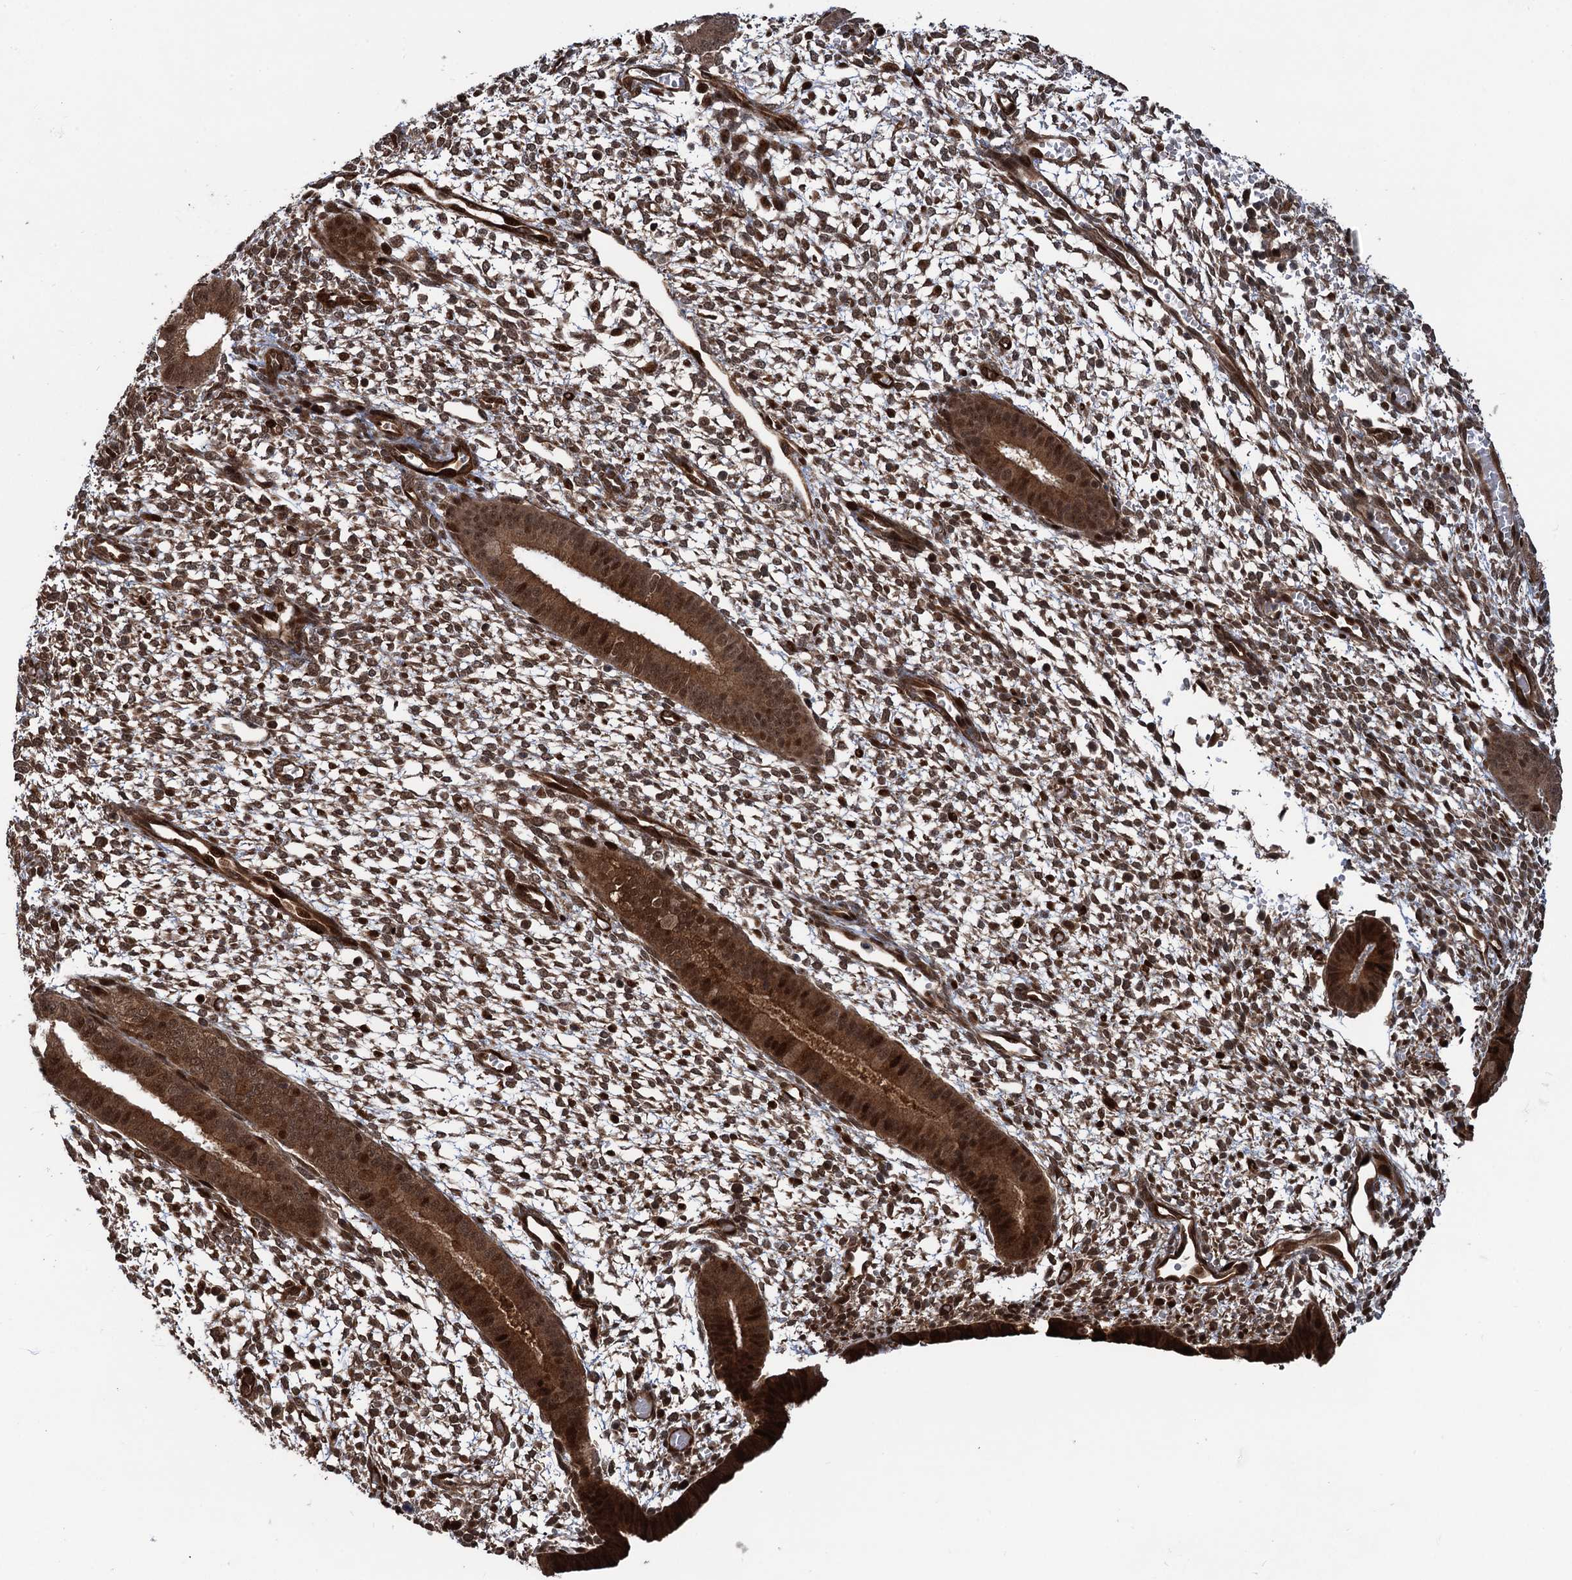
{"staining": {"intensity": "moderate", "quantity": ">75%", "location": "cytoplasmic/membranous,nuclear"}, "tissue": "endometrium", "cell_type": "Cells in endometrial stroma", "image_type": "normal", "snomed": [{"axis": "morphology", "description": "Normal tissue, NOS"}, {"axis": "topography", "description": "Endometrium"}], "caption": "About >75% of cells in endometrial stroma in normal human endometrium display moderate cytoplasmic/membranous,nuclear protein expression as visualized by brown immunohistochemical staining.", "gene": "SNRNP25", "patient": {"sex": "female", "age": 46}}